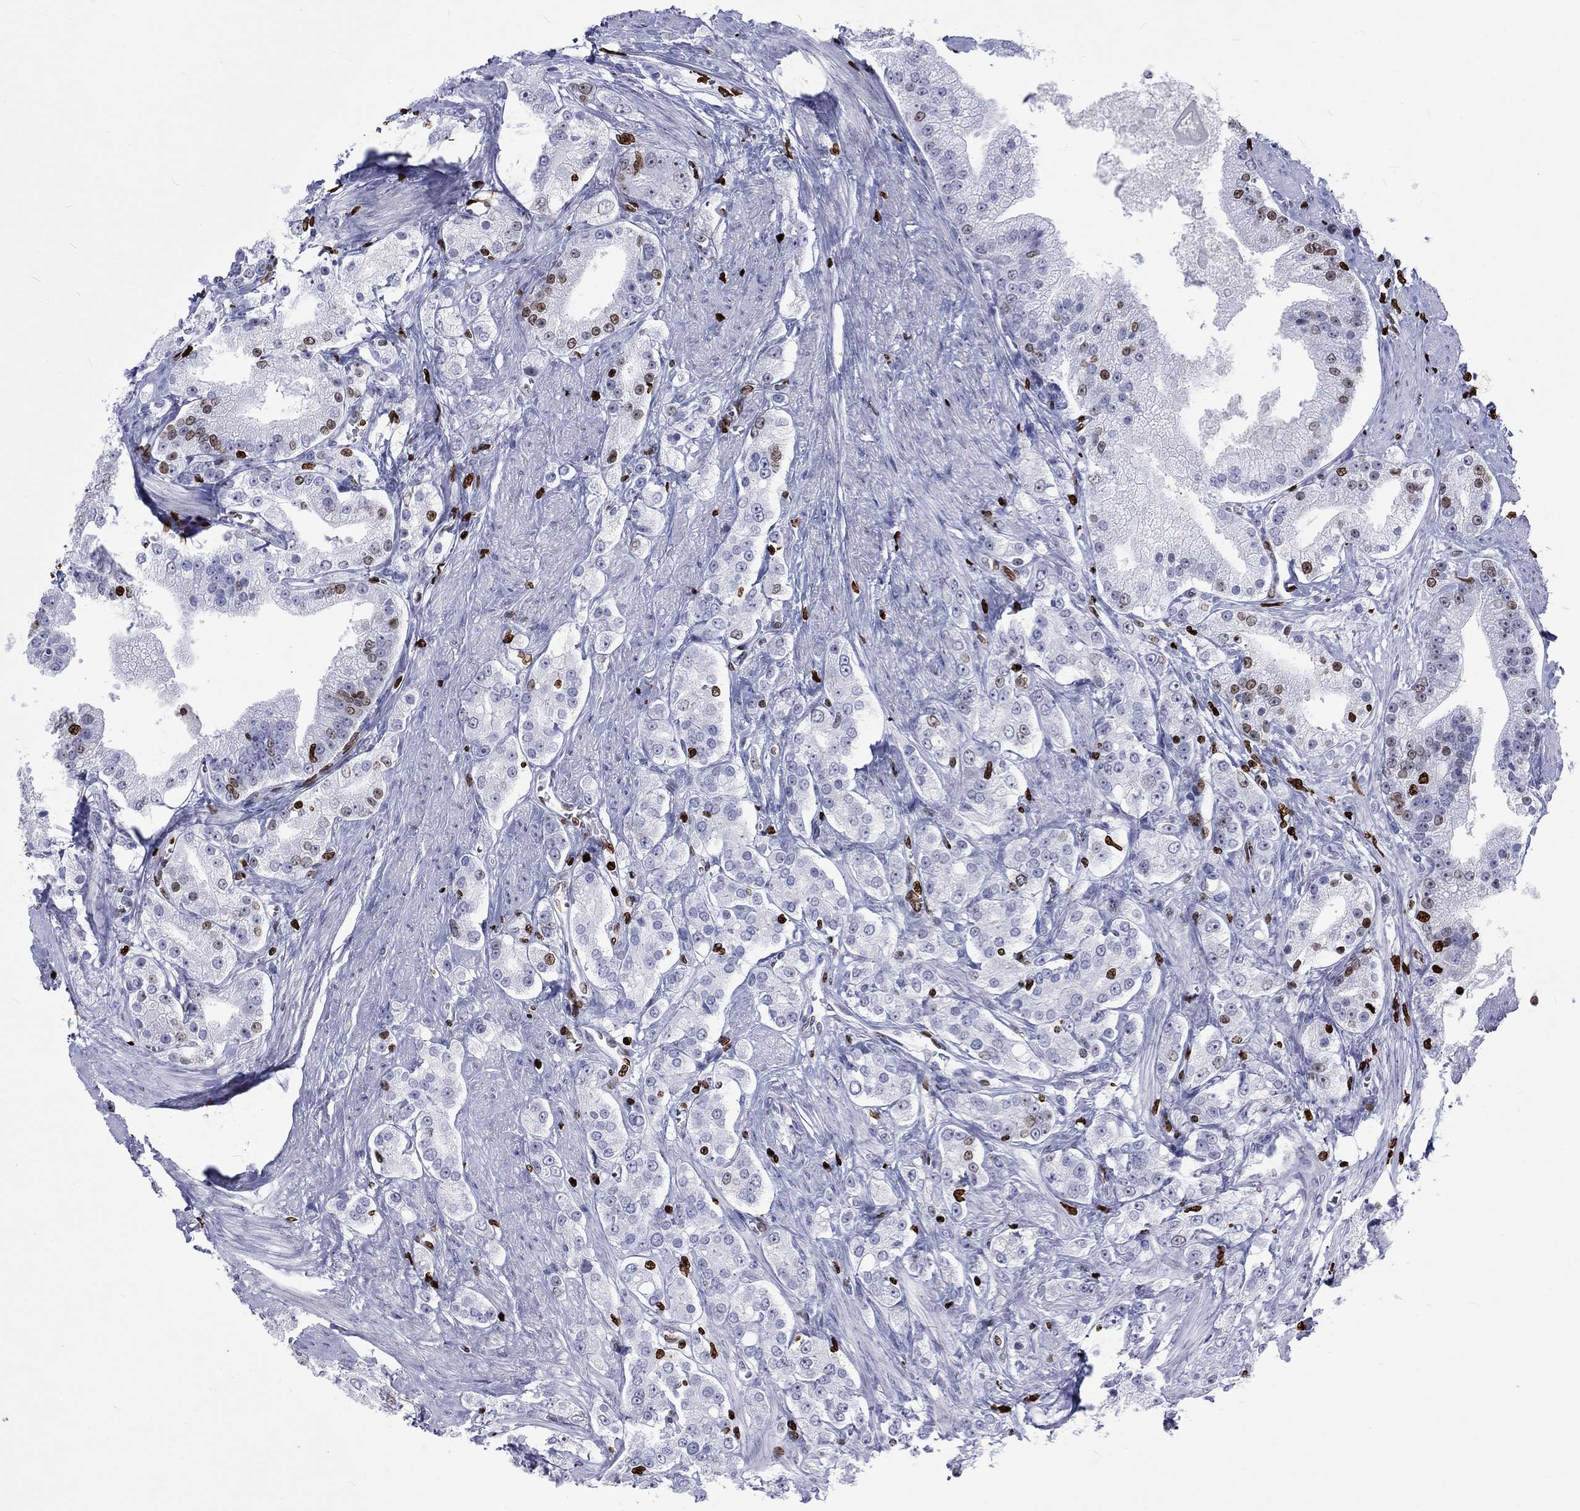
{"staining": {"intensity": "strong", "quantity": "<25%", "location": "nuclear"}, "tissue": "prostate cancer", "cell_type": "Tumor cells", "image_type": "cancer", "snomed": [{"axis": "morphology", "description": "Adenocarcinoma, NOS"}, {"axis": "topography", "description": "Prostate and seminal vesicle, NOS"}, {"axis": "topography", "description": "Prostate"}], "caption": "The immunohistochemical stain highlights strong nuclear expression in tumor cells of prostate cancer (adenocarcinoma) tissue. (IHC, brightfield microscopy, high magnification).", "gene": "H1-5", "patient": {"sex": "male", "age": 67}}